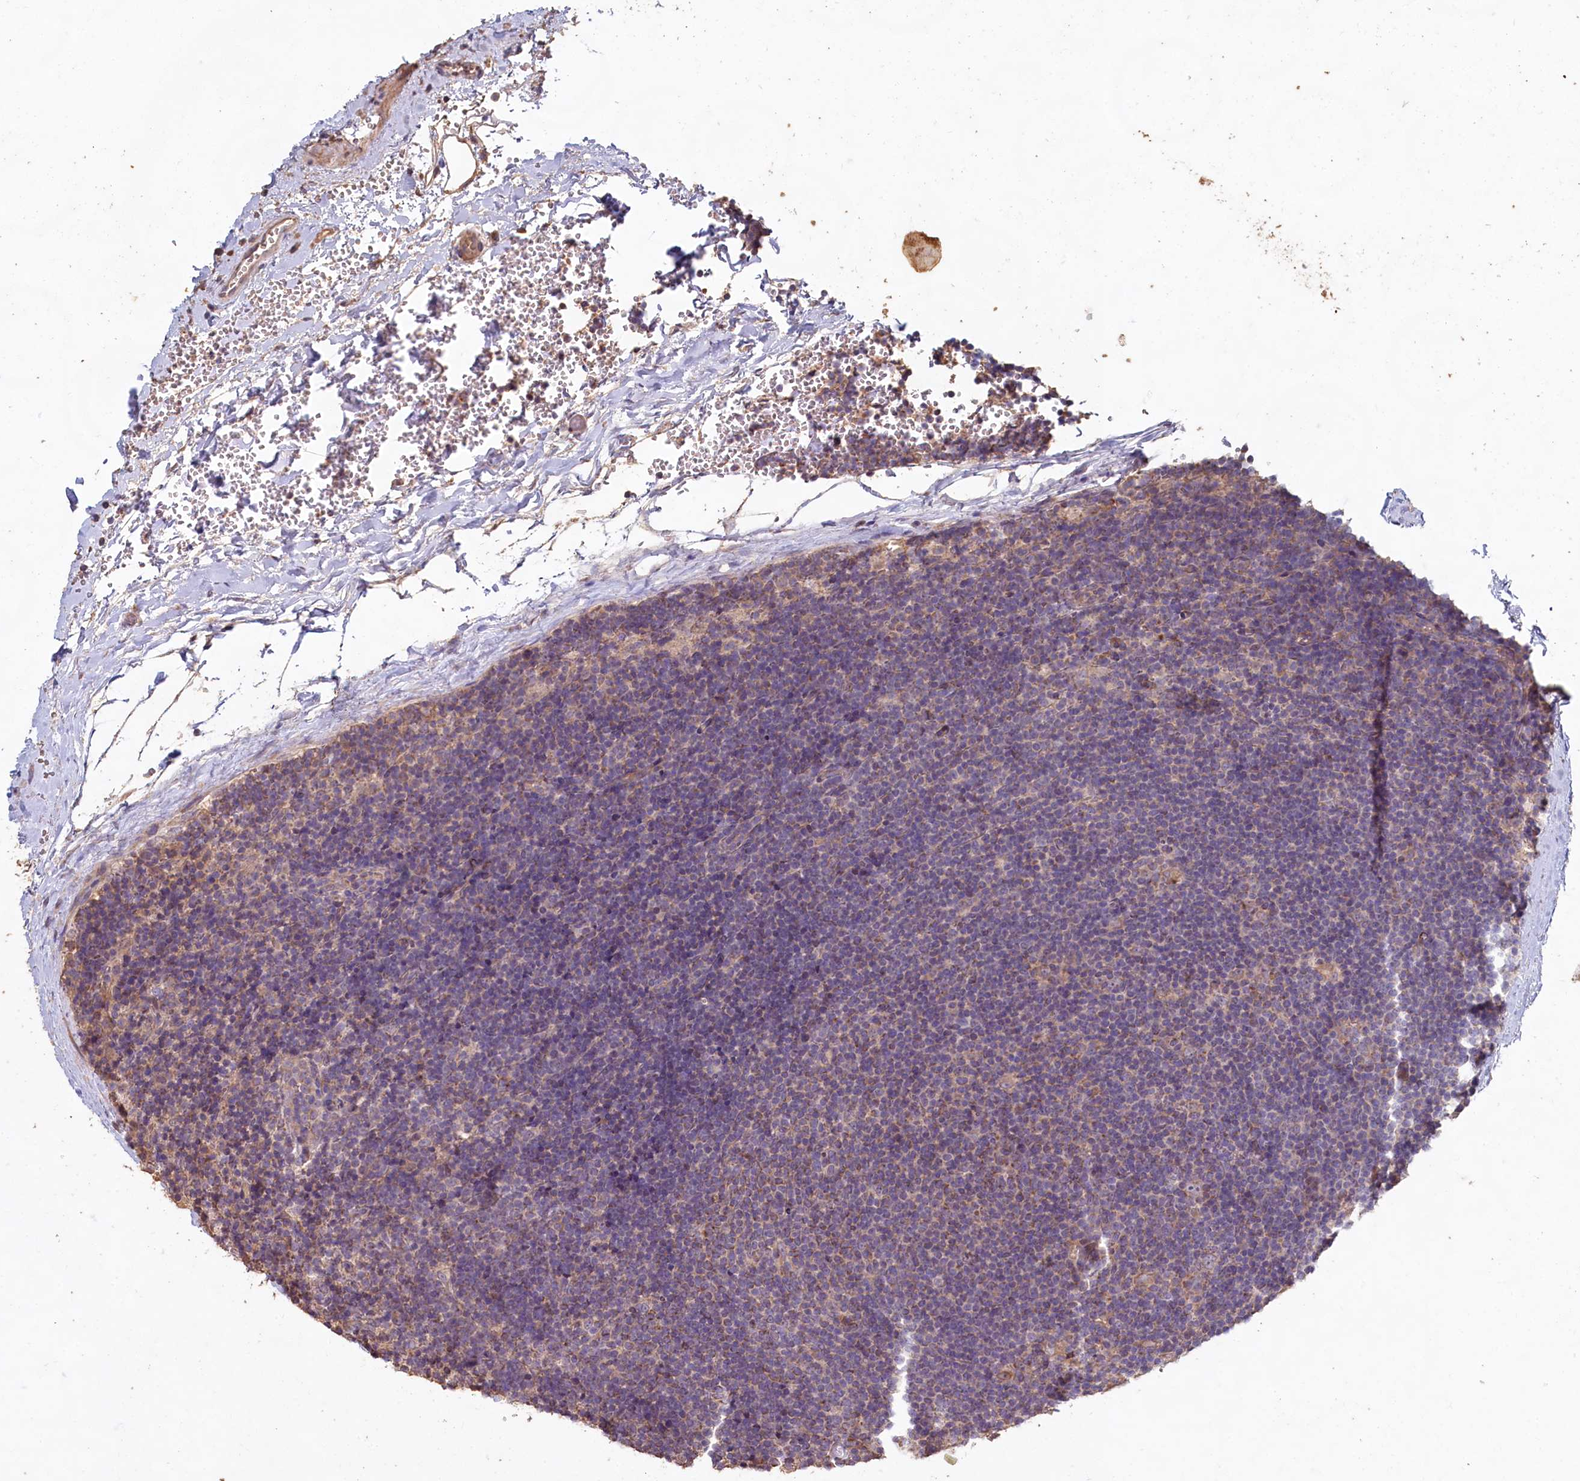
{"staining": {"intensity": "negative", "quantity": "none", "location": "none"}, "tissue": "lymphoma", "cell_type": "Tumor cells", "image_type": "cancer", "snomed": [{"axis": "morphology", "description": "Hodgkin's disease, NOS"}, {"axis": "topography", "description": "Lymph node"}], "caption": "This is an immunohistochemistry micrograph of lymphoma. There is no expression in tumor cells.", "gene": "FUNDC1", "patient": {"sex": "female", "age": 57}}